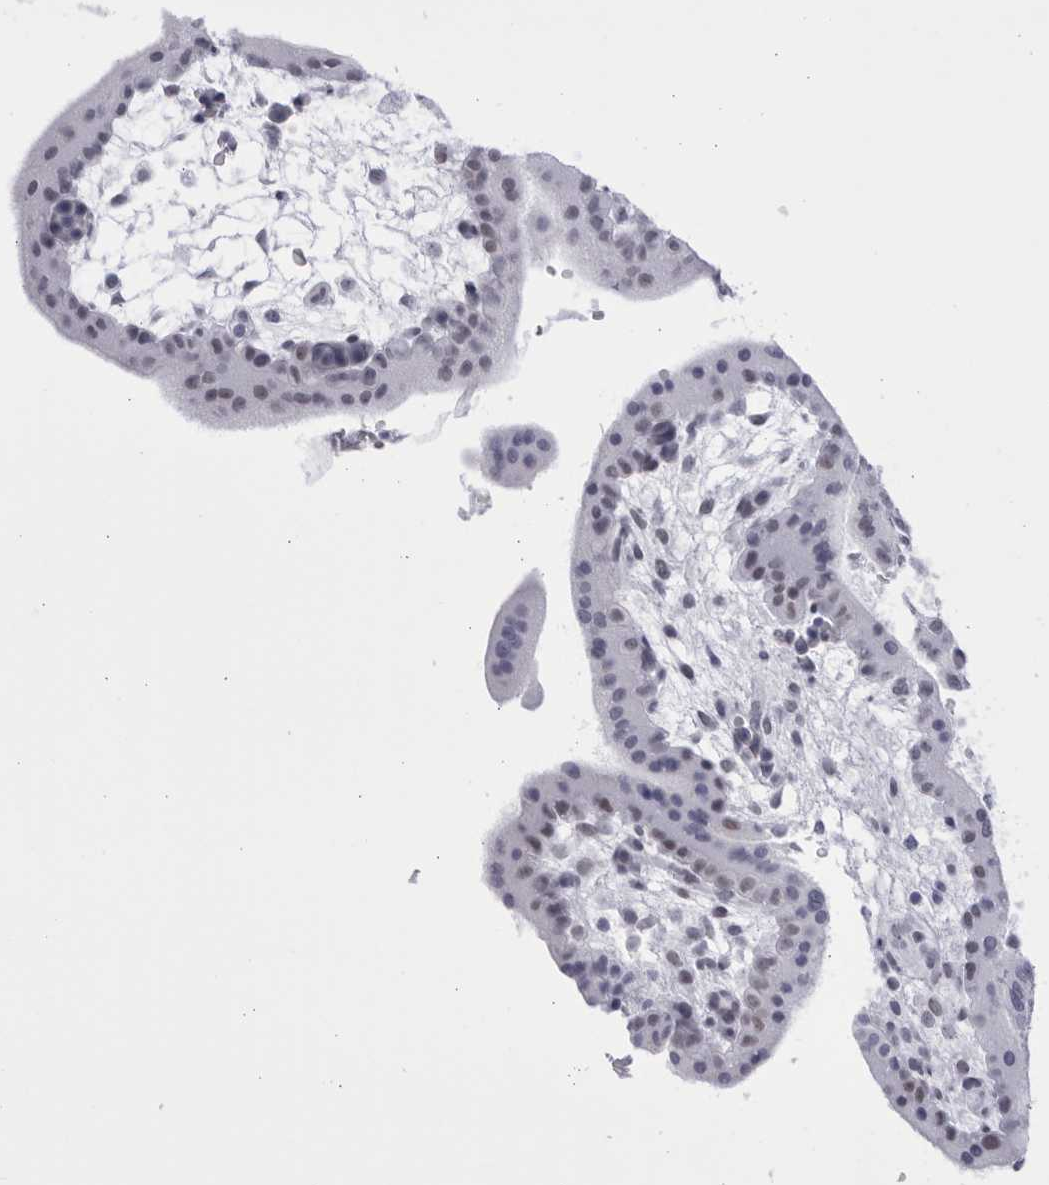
{"staining": {"intensity": "moderate", "quantity": ">75%", "location": "nuclear"}, "tissue": "placenta", "cell_type": "Decidual cells", "image_type": "normal", "snomed": [{"axis": "morphology", "description": "Normal tissue, NOS"}, {"axis": "topography", "description": "Placenta"}], "caption": "Immunohistochemical staining of benign placenta exhibits >75% levels of moderate nuclear protein positivity in approximately >75% of decidual cells.", "gene": "CCDC181", "patient": {"sex": "female", "age": 35}}